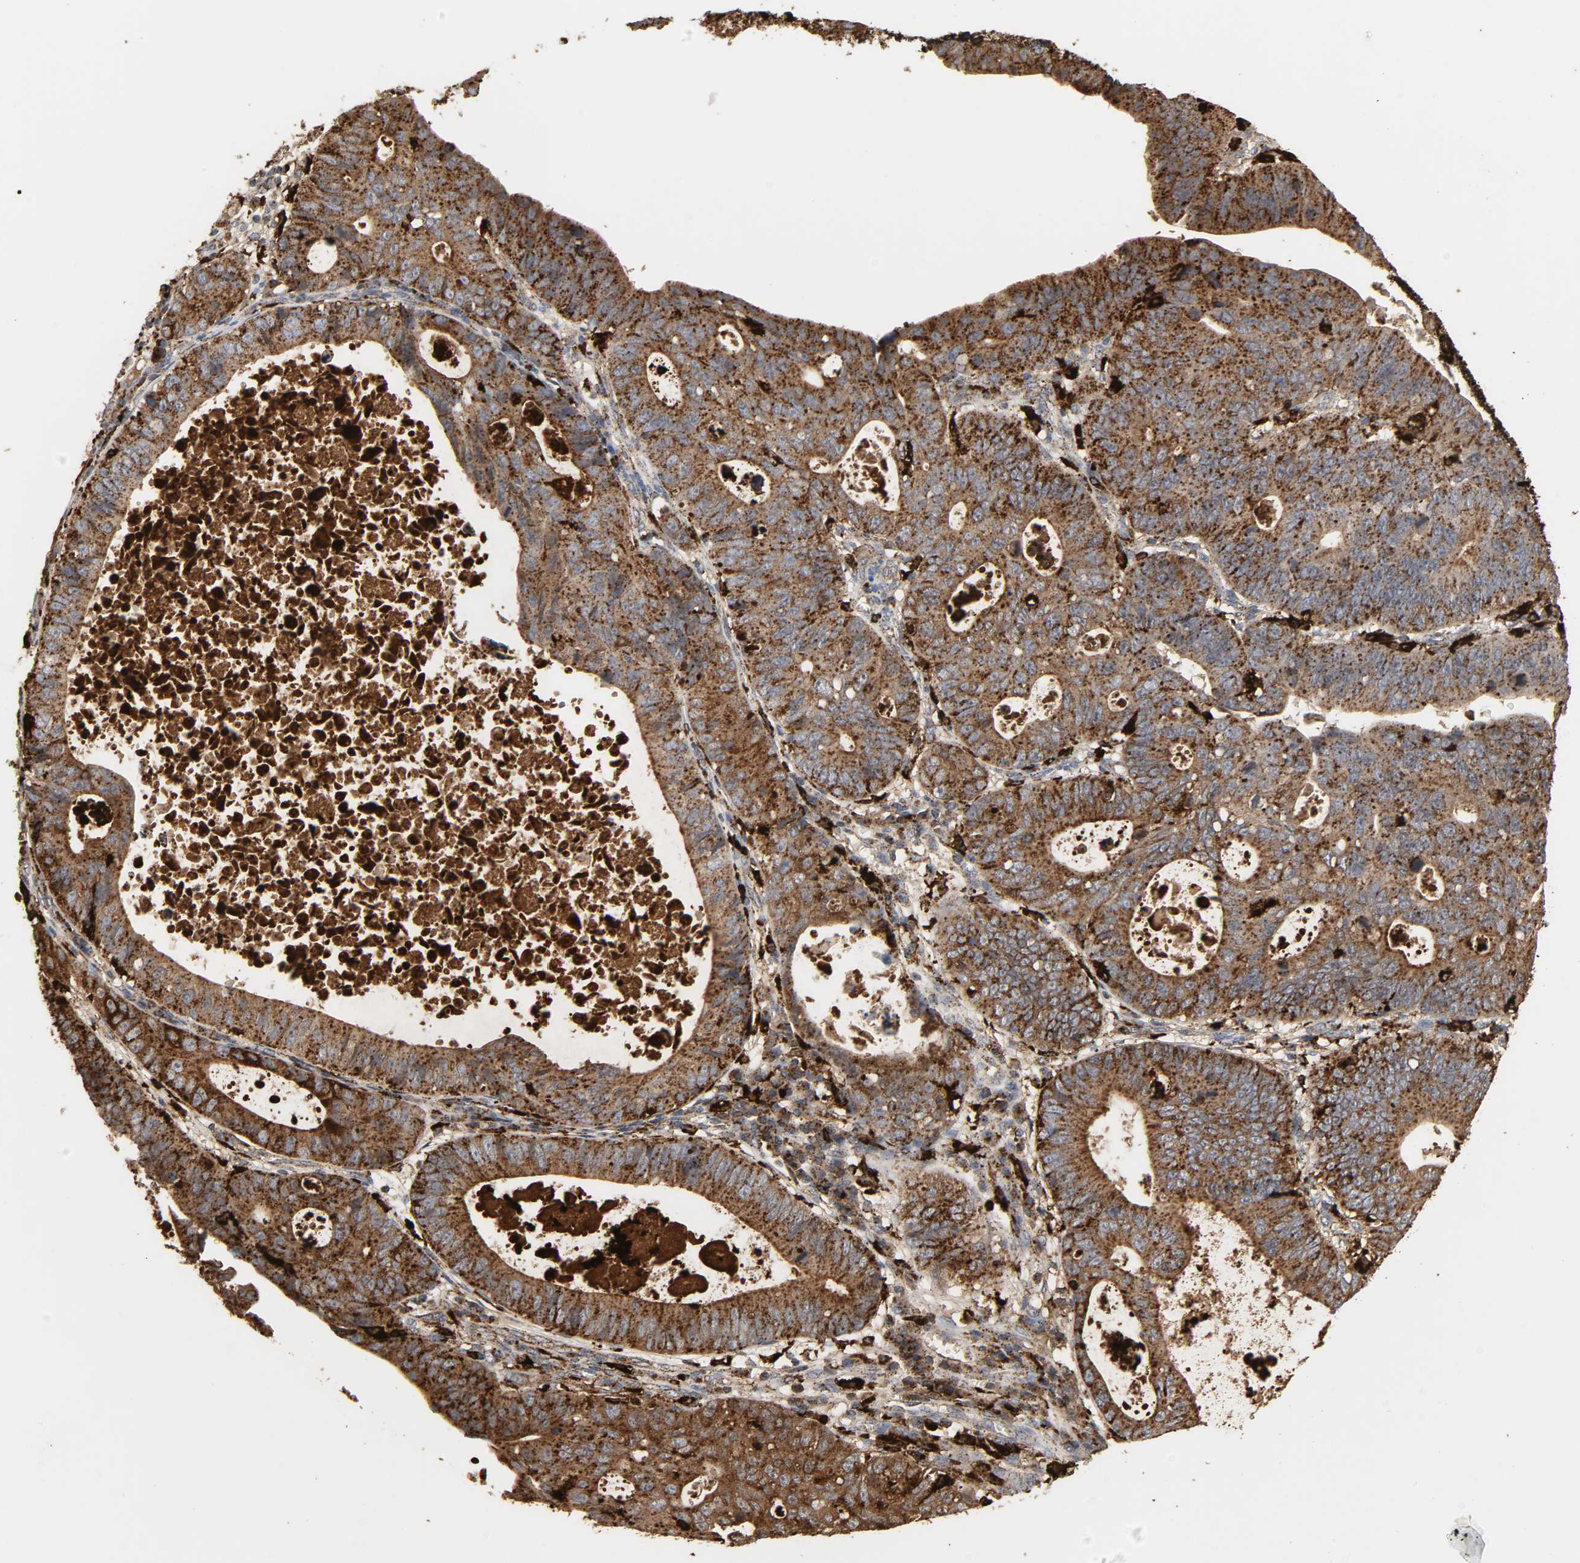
{"staining": {"intensity": "strong", "quantity": ">75%", "location": "cytoplasmic/membranous"}, "tissue": "stomach cancer", "cell_type": "Tumor cells", "image_type": "cancer", "snomed": [{"axis": "morphology", "description": "Adenocarcinoma, NOS"}, {"axis": "topography", "description": "Stomach"}], "caption": "Immunohistochemical staining of human stomach cancer (adenocarcinoma) exhibits strong cytoplasmic/membranous protein staining in about >75% of tumor cells. The staining was performed using DAB to visualize the protein expression in brown, while the nuclei were stained in blue with hematoxylin (Magnification: 20x).", "gene": "PSAP", "patient": {"sex": "male", "age": 59}}